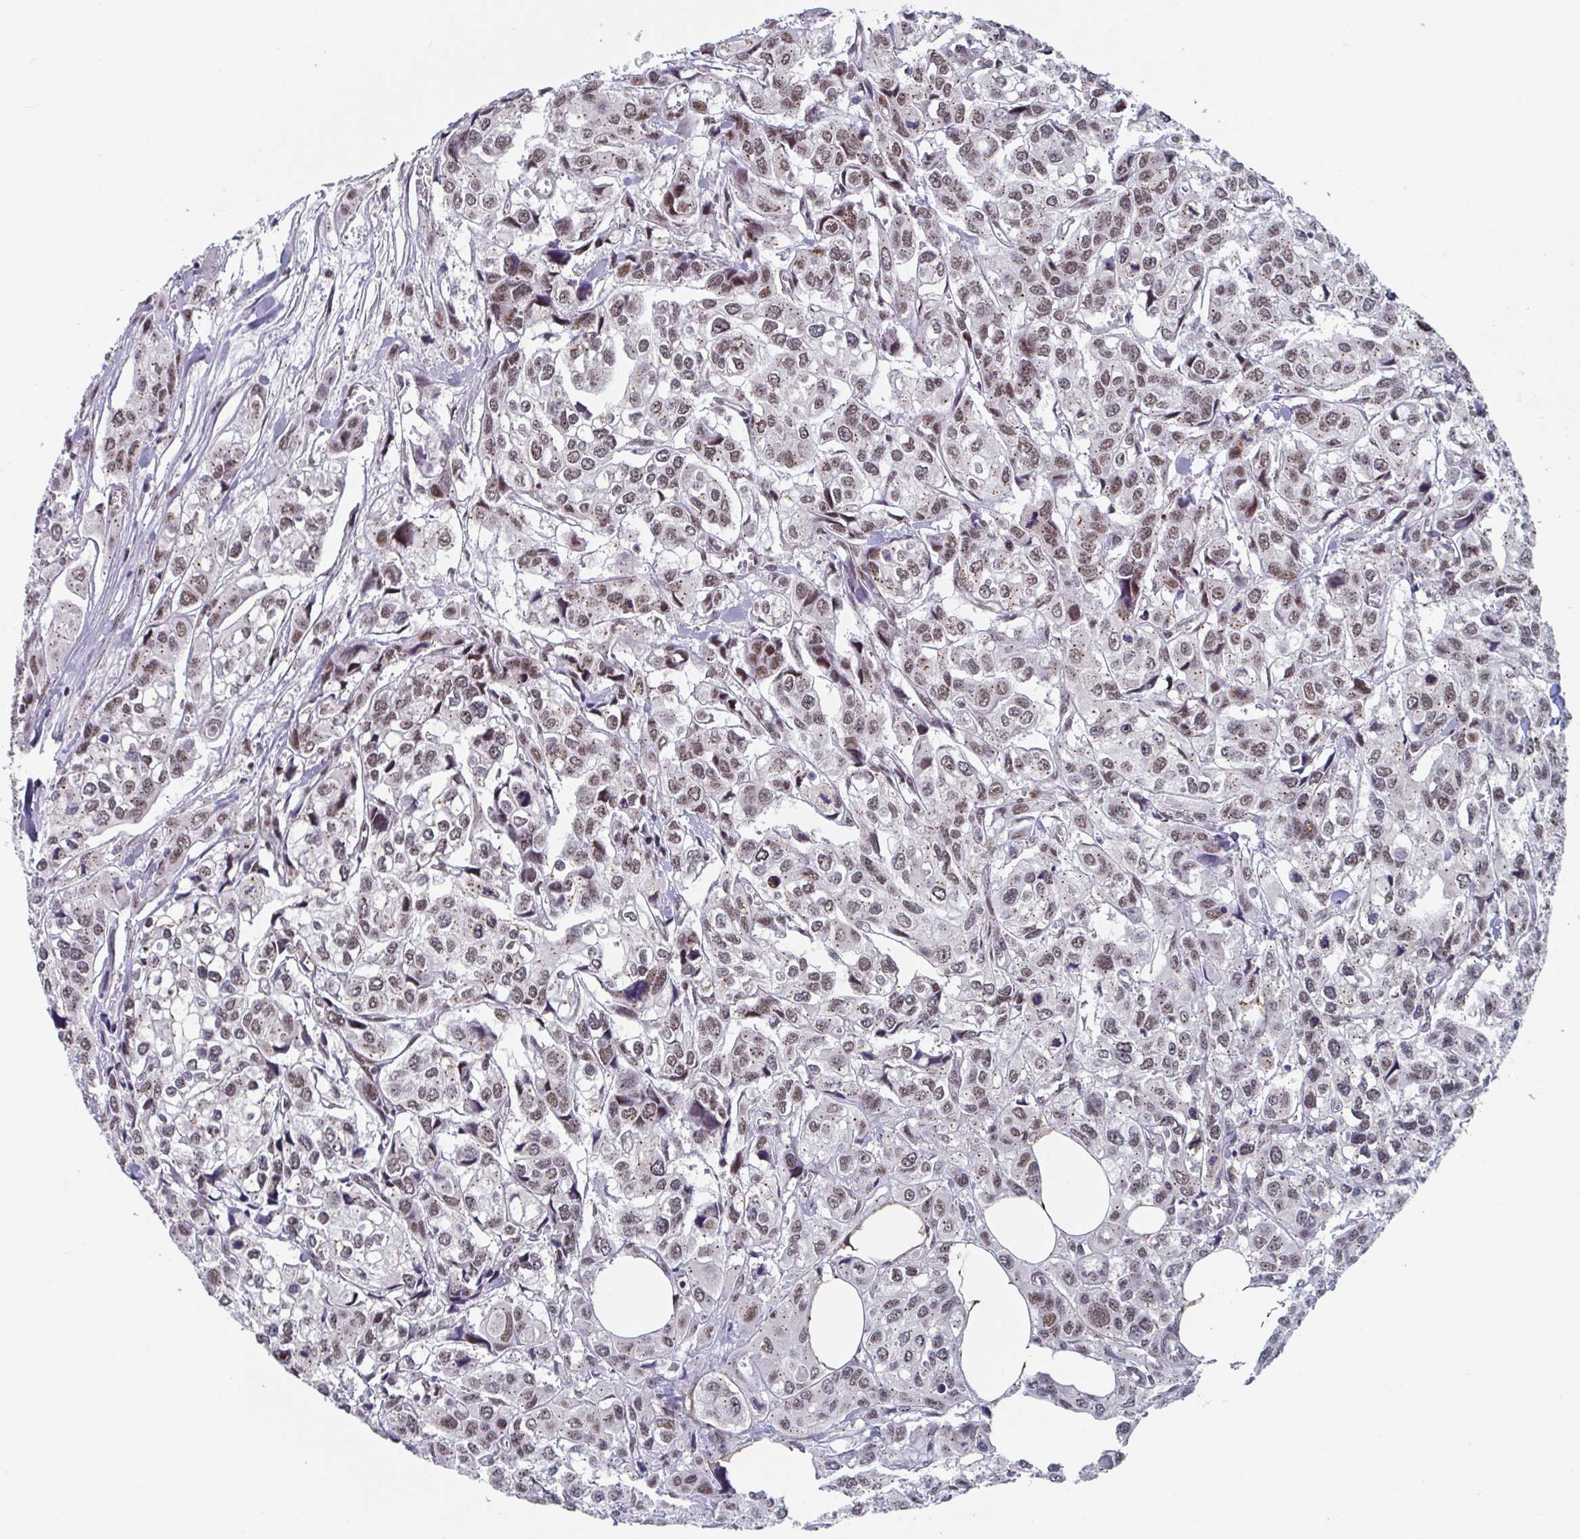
{"staining": {"intensity": "moderate", "quantity": ">75%", "location": "nuclear"}, "tissue": "urothelial cancer", "cell_type": "Tumor cells", "image_type": "cancer", "snomed": [{"axis": "morphology", "description": "Urothelial carcinoma, High grade"}, {"axis": "topography", "description": "Urinary bladder"}], "caption": "Tumor cells show medium levels of moderate nuclear positivity in approximately >75% of cells in human urothelial cancer. The staining was performed using DAB to visualize the protein expression in brown, while the nuclei were stained in blue with hematoxylin (Magnification: 20x).", "gene": "RNF212", "patient": {"sex": "male", "age": 67}}